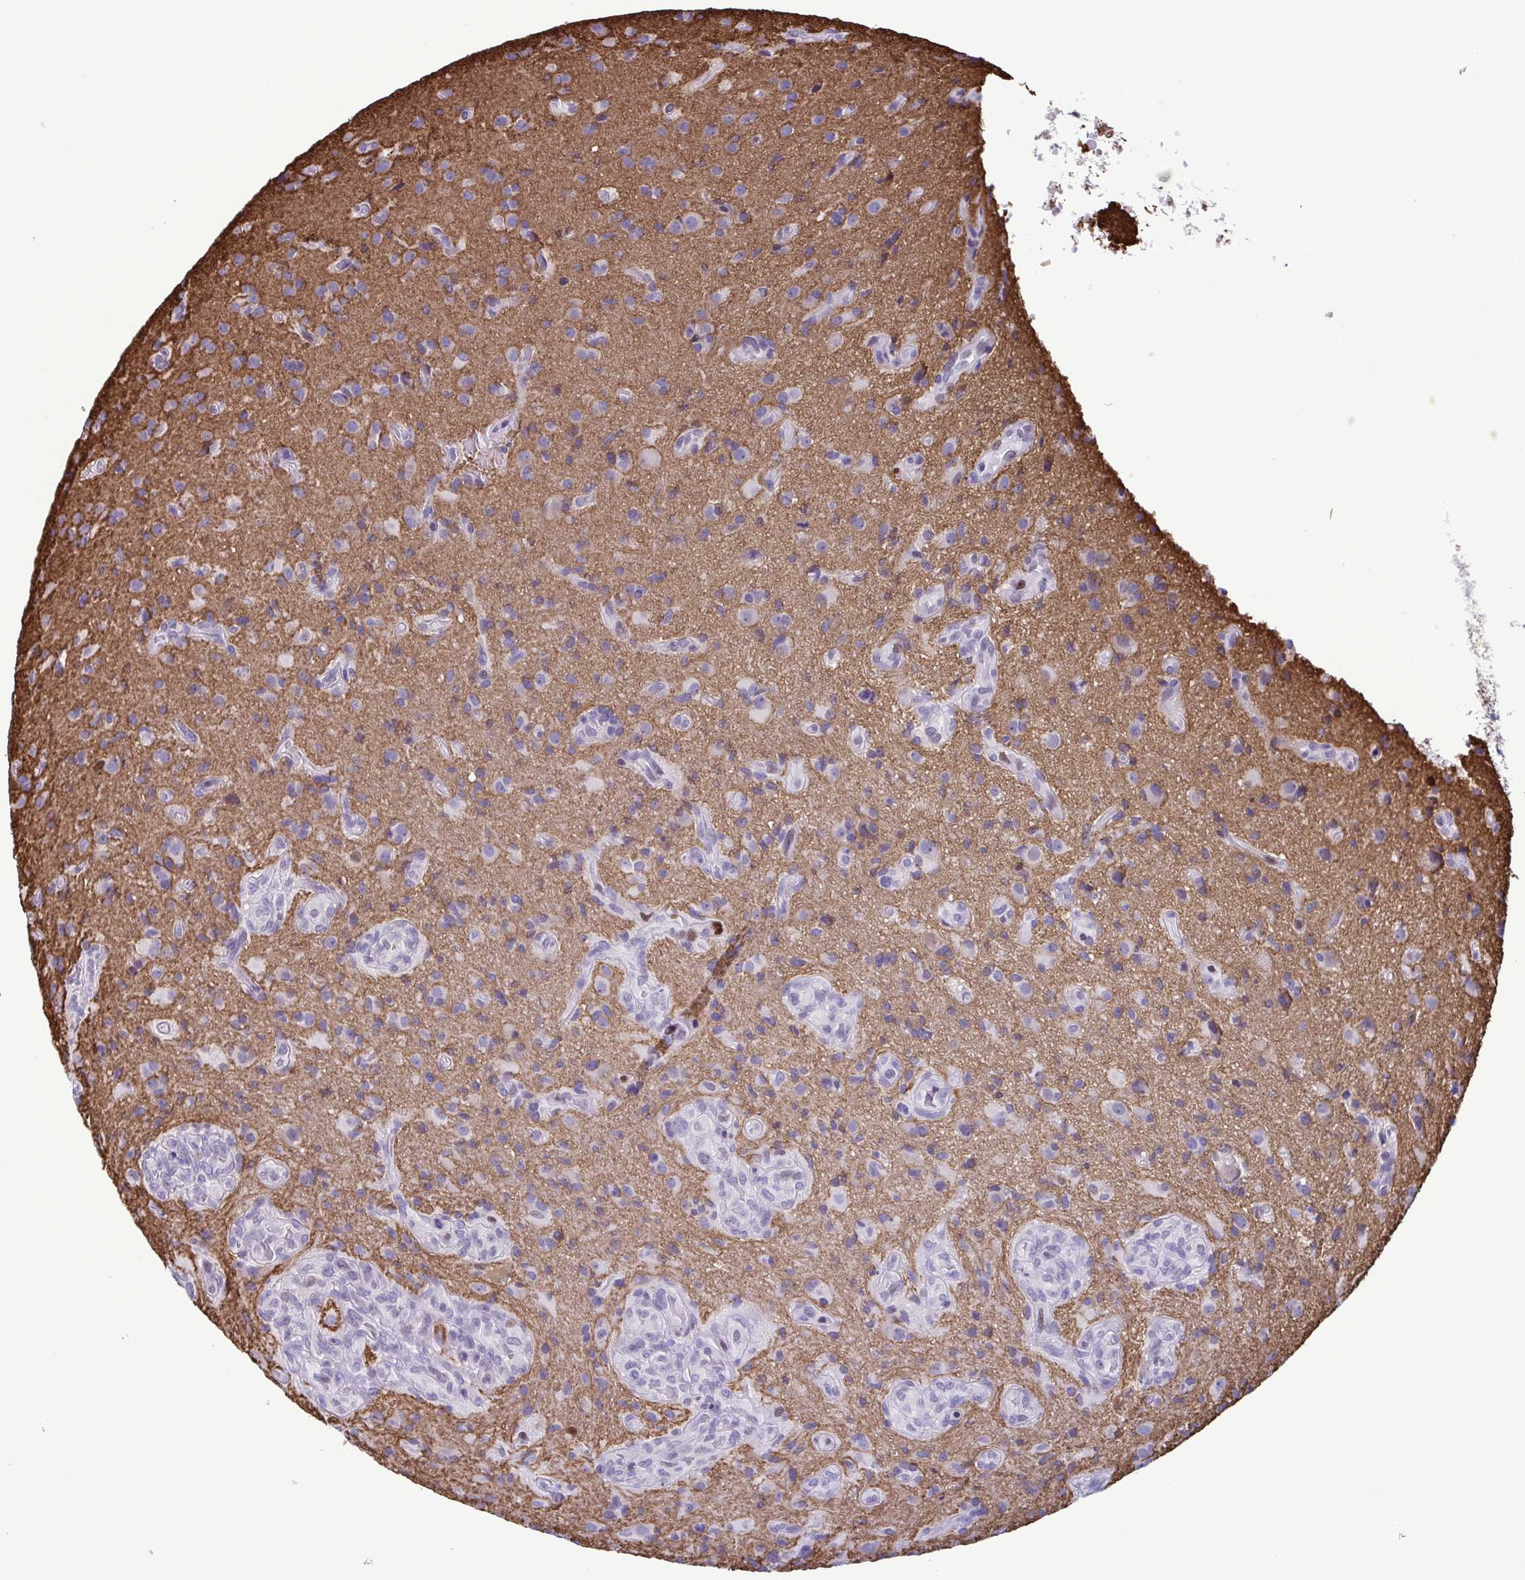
{"staining": {"intensity": "negative", "quantity": "none", "location": "none"}, "tissue": "glioma", "cell_type": "Tumor cells", "image_type": "cancer", "snomed": [{"axis": "morphology", "description": "Glioma, malignant, High grade"}, {"axis": "topography", "description": "Brain"}], "caption": "Human glioma stained for a protein using IHC exhibits no positivity in tumor cells.", "gene": "IRF1", "patient": {"sex": "male", "age": 55}}